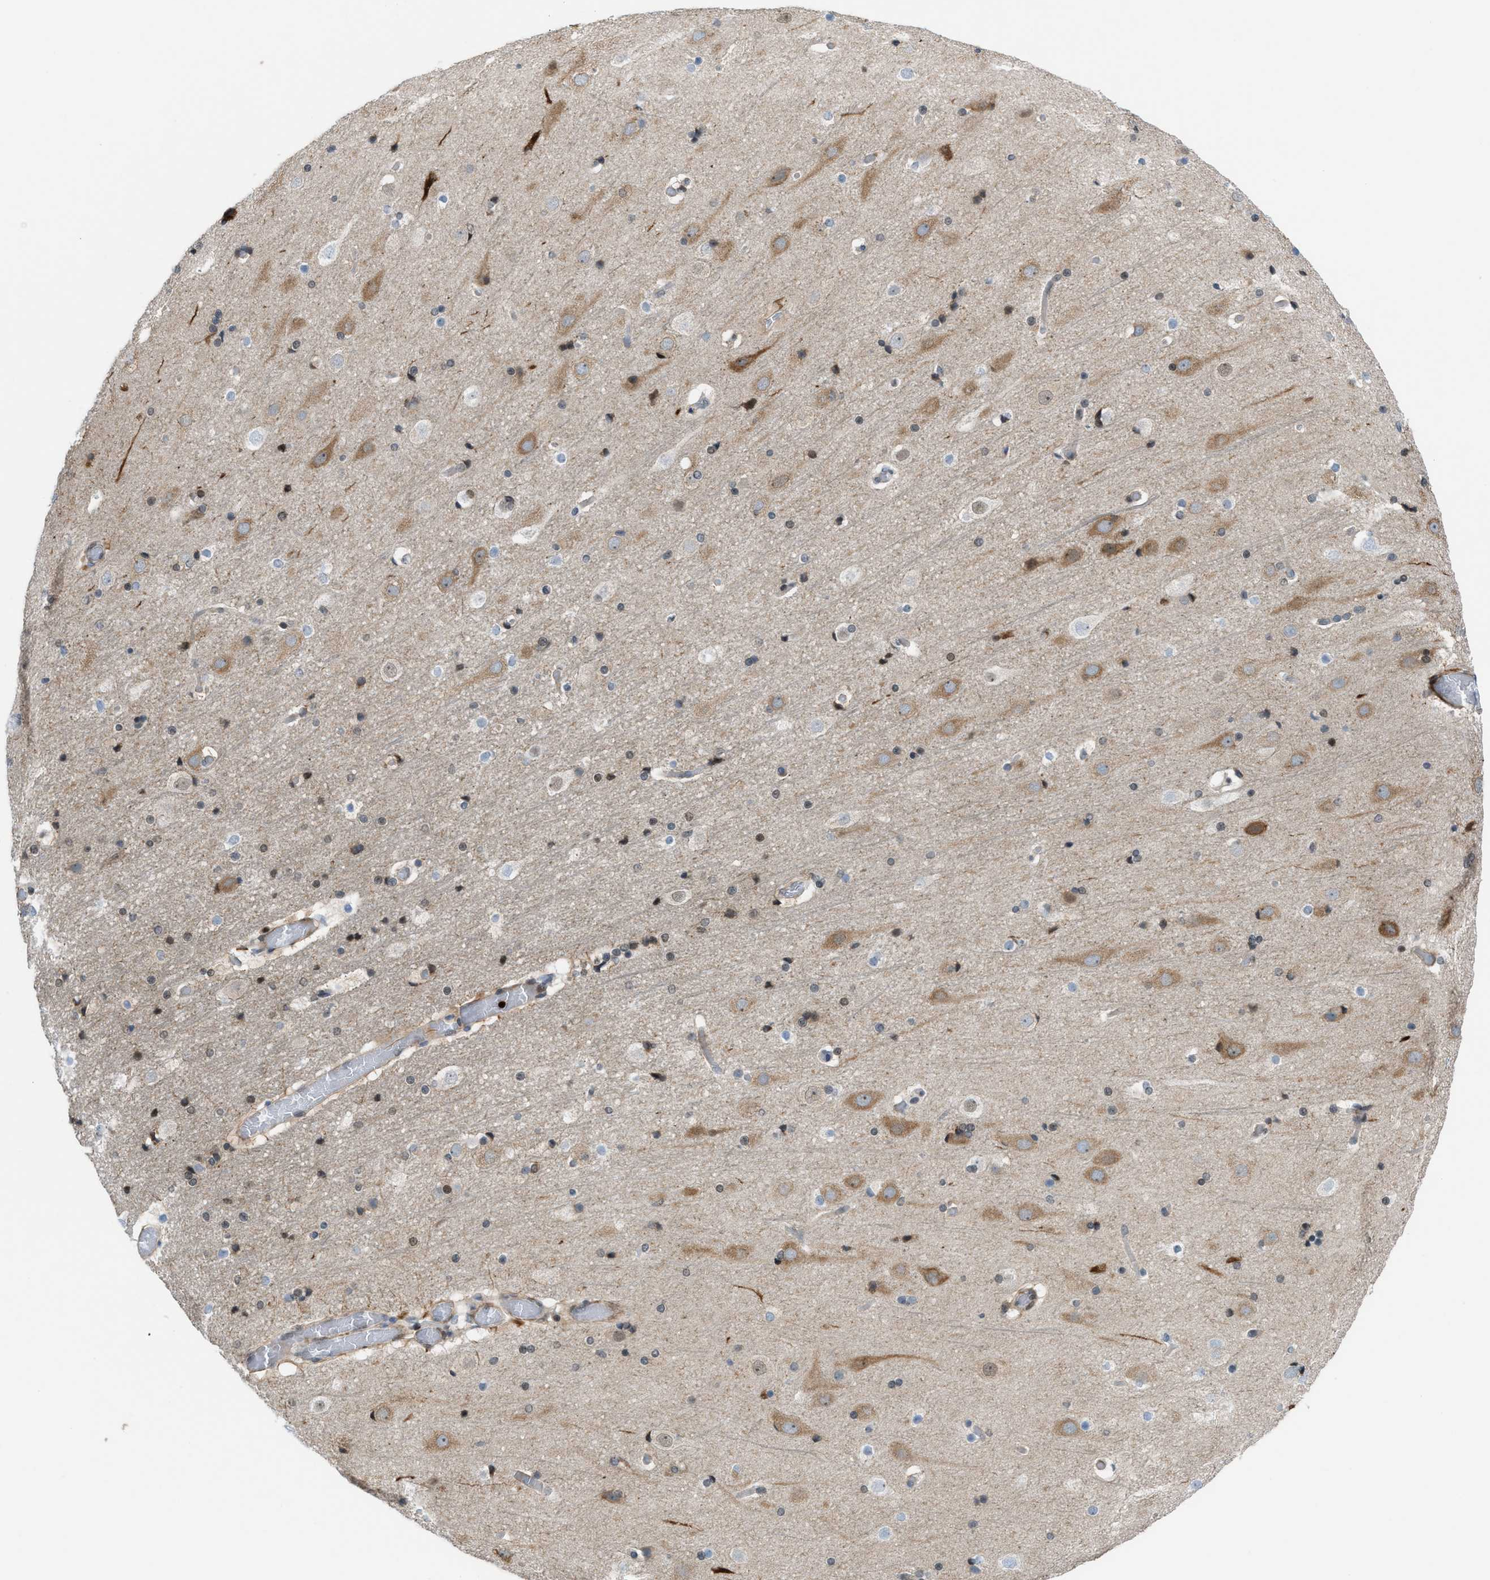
{"staining": {"intensity": "strong", "quantity": "<25%", "location": "cytoplasmic/membranous"}, "tissue": "cerebral cortex", "cell_type": "Endothelial cells", "image_type": "normal", "snomed": [{"axis": "morphology", "description": "Normal tissue, NOS"}, {"axis": "topography", "description": "Cerebral cortex"}], "caption": "Immunohistochemical staining of benign human cerebral cortex displays medium levels of strong cytoplasmic/membranous staining in about <25% of endothelial cells.", "gene": "ZNF276", "patient": {"sex": "male", "age": 57}}